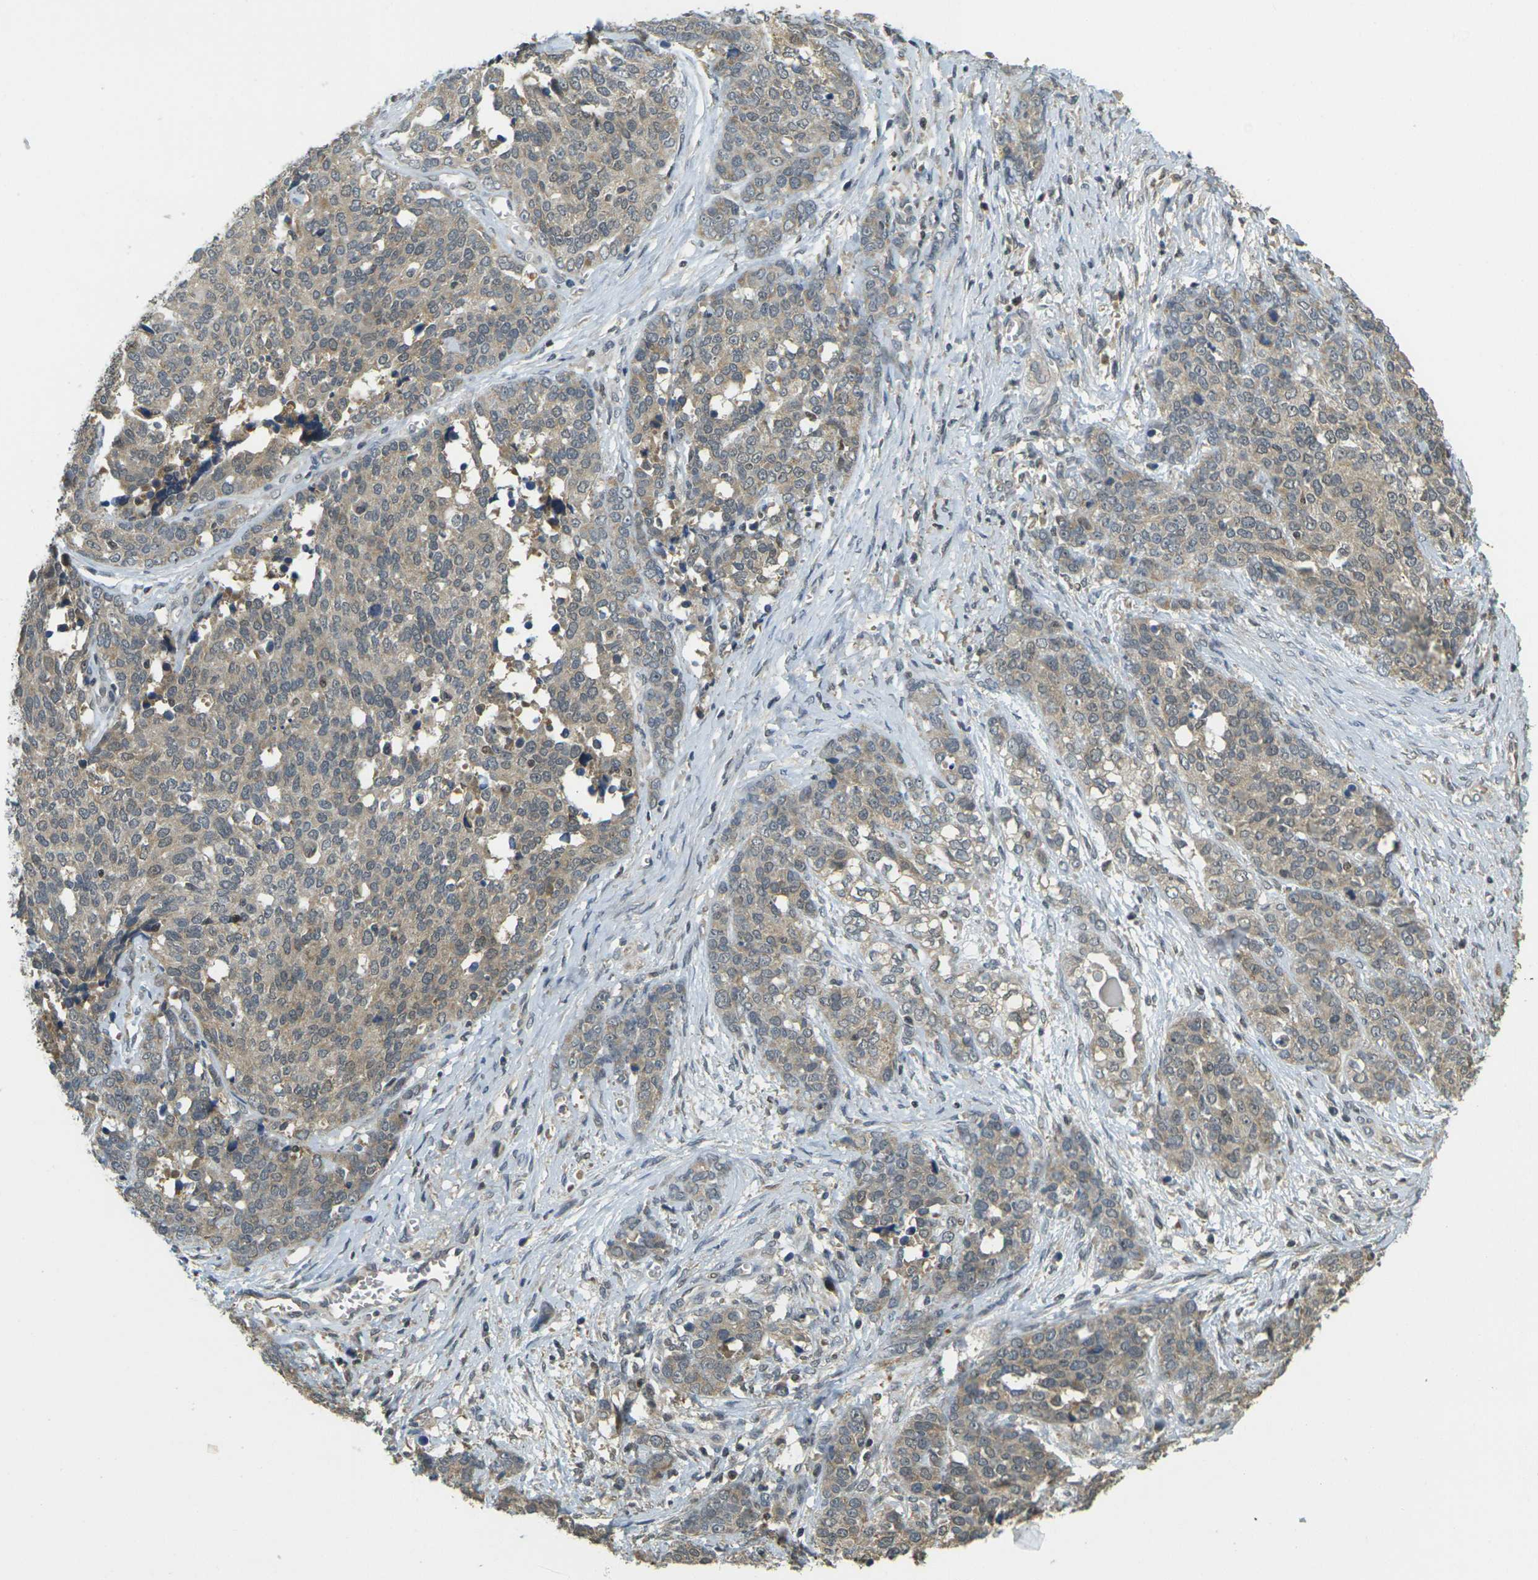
{"staining": {"intensity": "weak", "quantity": ">75%", "location": "cytoplasmic/membranous"}, "tissue": "ovarian cancer", "cell_type": "Tumor cells", "image_type": "cancer", "snomed": [{"axis": "morphology", "description": "Cystadenocarcinoma, serous, NOS"}, {"axis": "topography", "description": "Ovary"}], "caption": "Protein expression analysis of human ovarian serous cystadenocarcinoma reveals weak cytoplasmic/membranous expression in approximately >75% of tumor cells.", "gene": "KLHL8", "patient": {"sex": "female", "age": 44}}